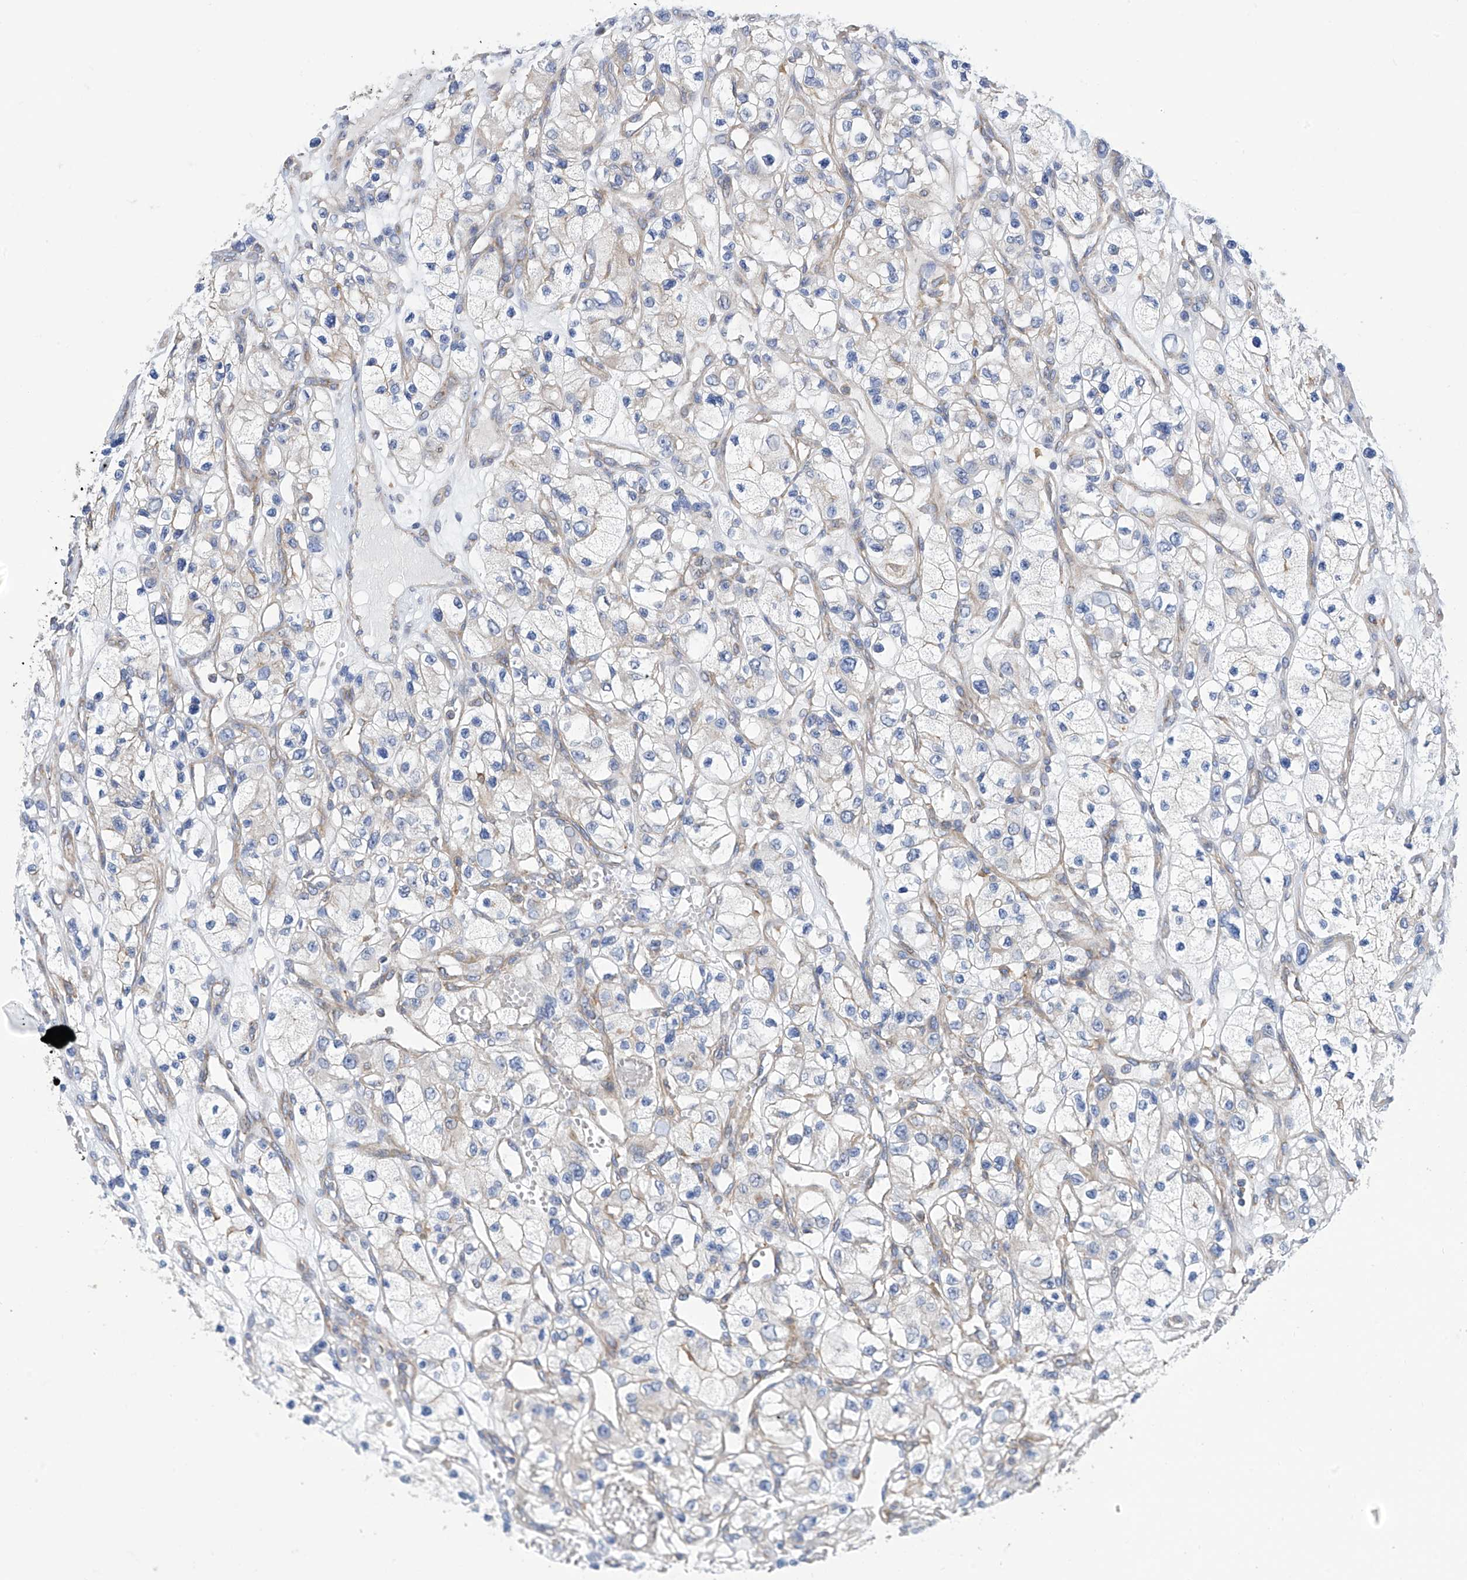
{"staining": {"intensity": "negative", "quantity": "none", "location": "none"}, "tissue": "renal cancer", "cell_type": "Tumor cells", "image_type": "cancer", "snomed": [{"axis": "morphology", "description": "Adenocarcinoma, NOS"}, {"axis": "topography", "description": "Kidney"}], "caption": "A histopathology image of human adenocarcinoma (renal) is negative for staining in tumor cells.", "gene": "P2RX7", "patient": {"sex": "female", "age": 57}}